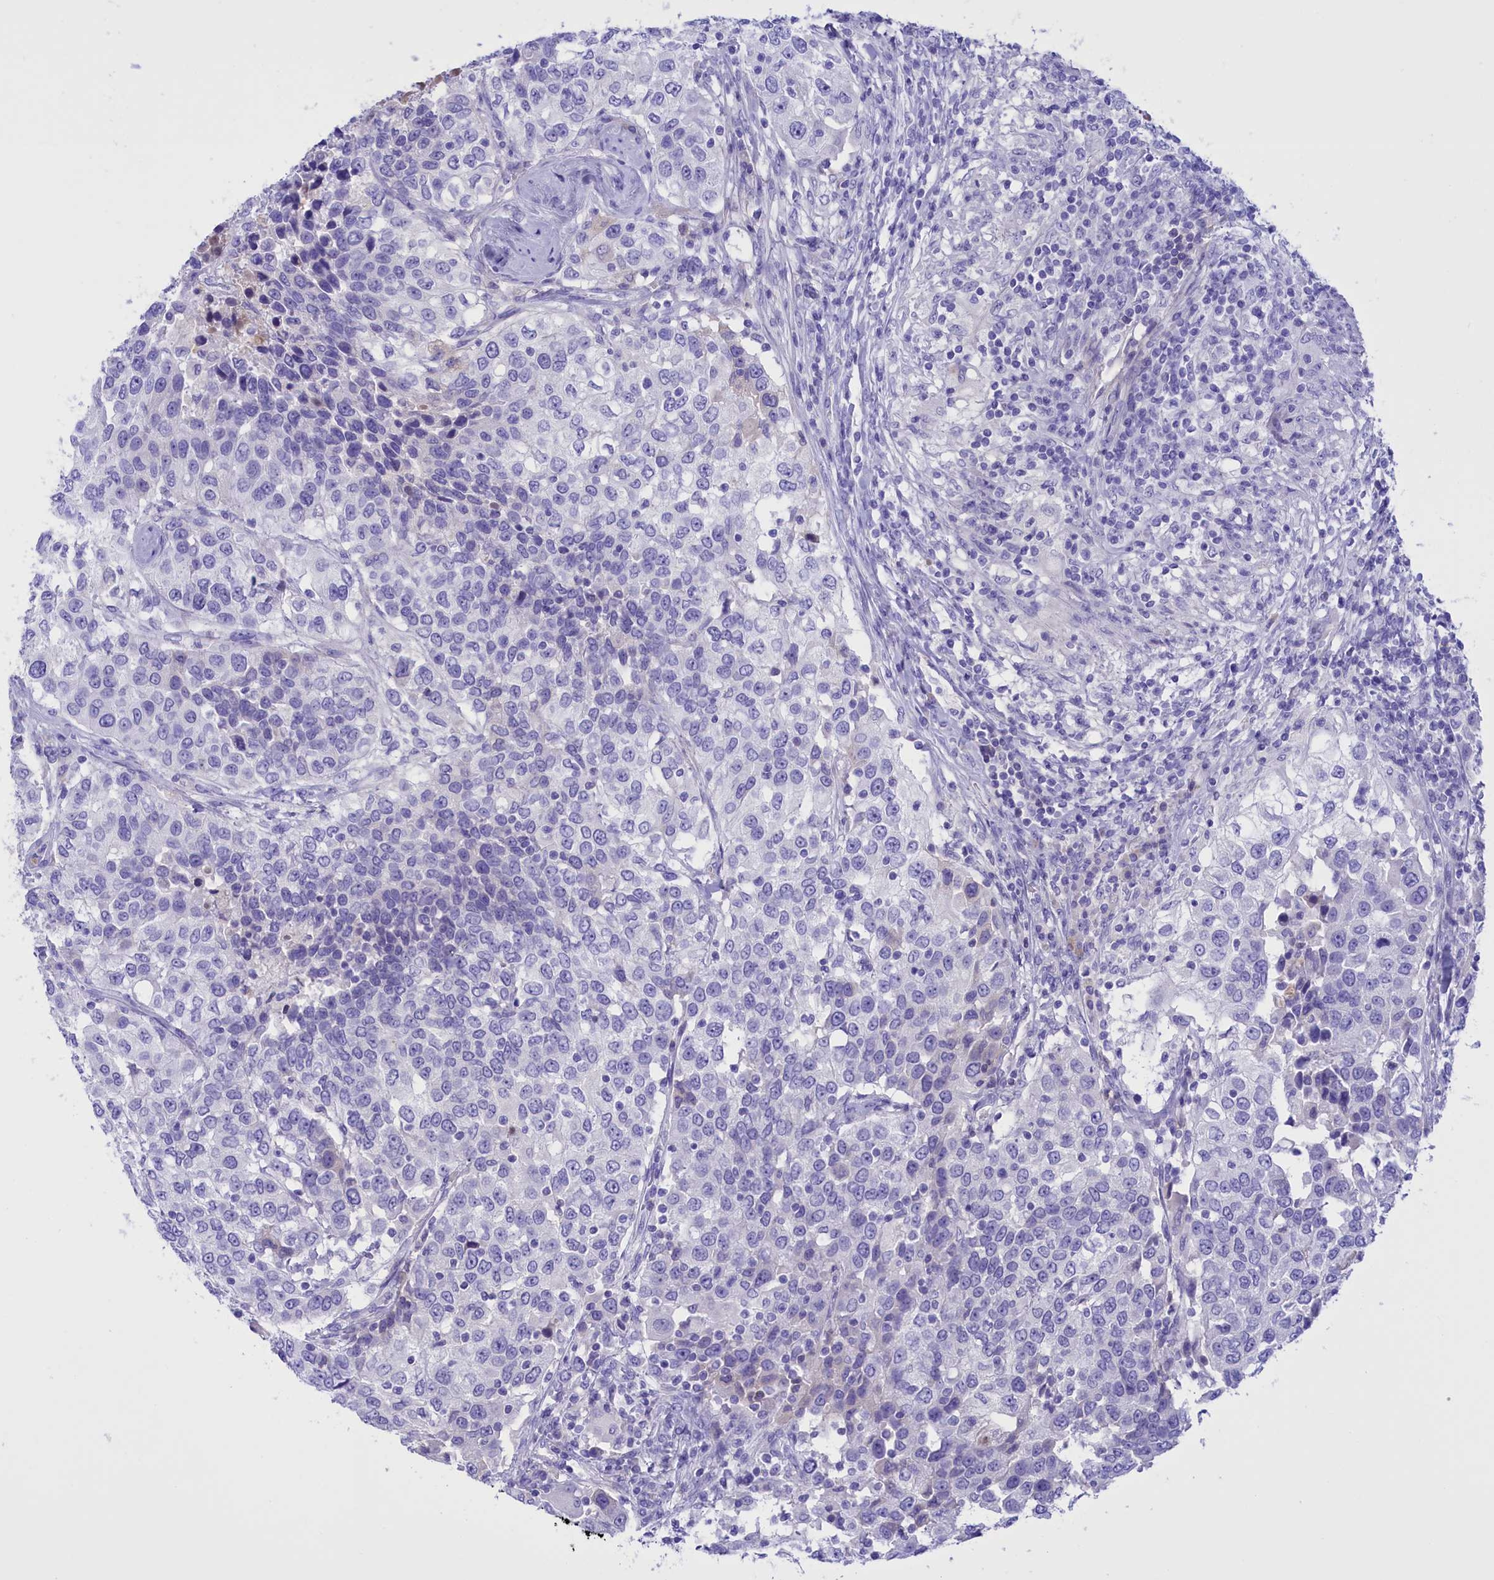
{"staining": {"intensity": "negative", "quantity": "none", "location": "none"}, "tissue": "urothelial cancer", "cell_type": "Tumor cells", "image_type": "cancer", "snomed": [{"axis": "morphology", "description": "Urothelial carcinoma, High grade"}, {"axis": "topography", "description": "Urinary bladder"}], "caption": "Immunohistochemistry (IHC) of human high-grade urothelial carcinoma reveals no positivity in tumor cells.", "gene": "PROK2", "patient": {"sex": "female", "age": 80}}